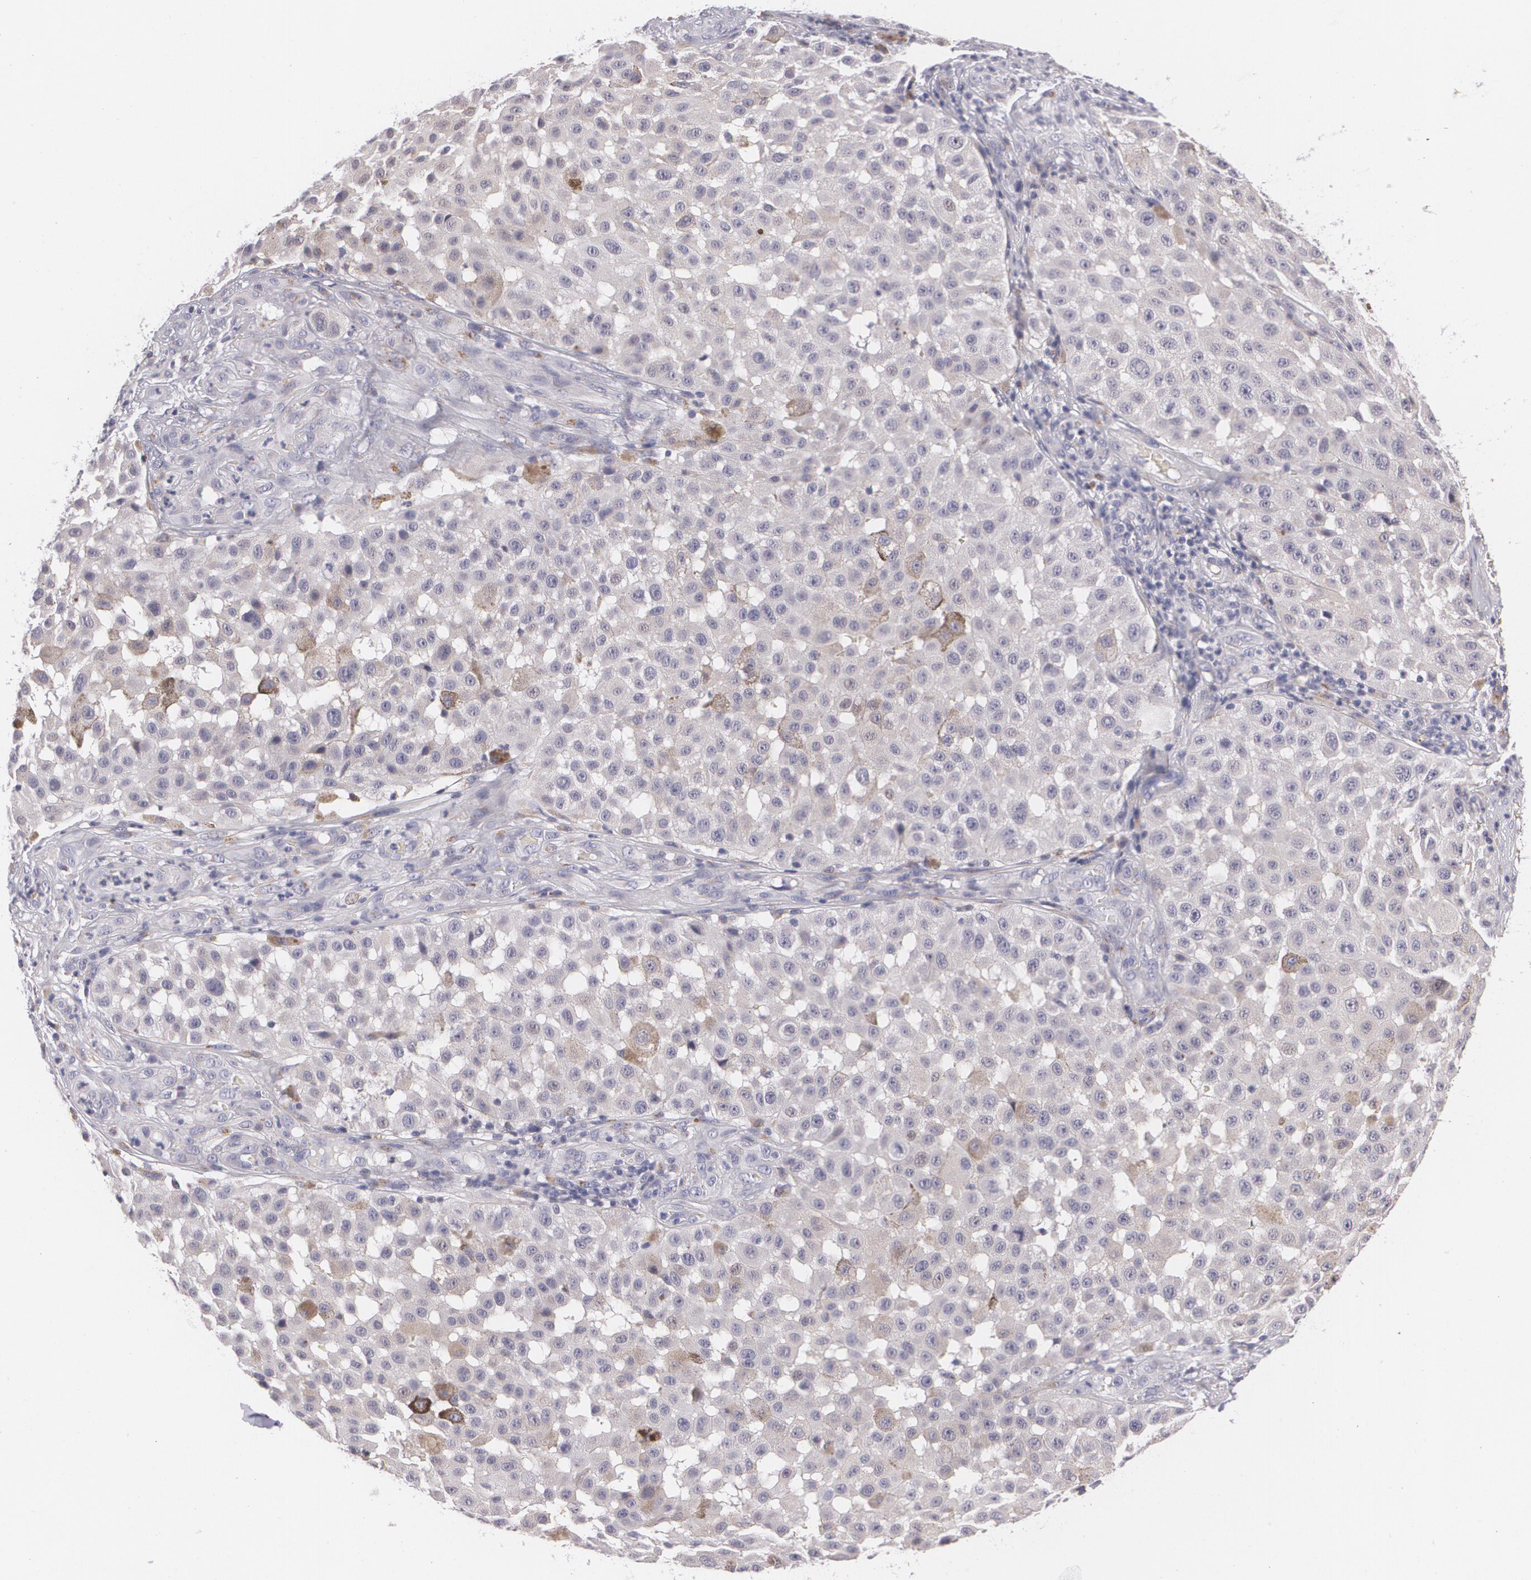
{"staining": {"intensity": "negative", "quantity": "none", "location": "none"}, "tissue": "melanoma", "cell_type": "Tumor cells", "image_type": "cancer", "snomed": [{"axis": "morphology", "description": "Malignant melanoma, NOS"}, {"axis": "topography", "description": "Skin"}], "caption": "Histopathology image shows no significant protein staining in tumor cells of melanoma. (DAB (3,3'-diaminobenzidine) immunohistochemistry visualized using brightfield microscopy, high magnification).", "gene": "CILK1", "patient": {"sex": "female", "age": 64}}